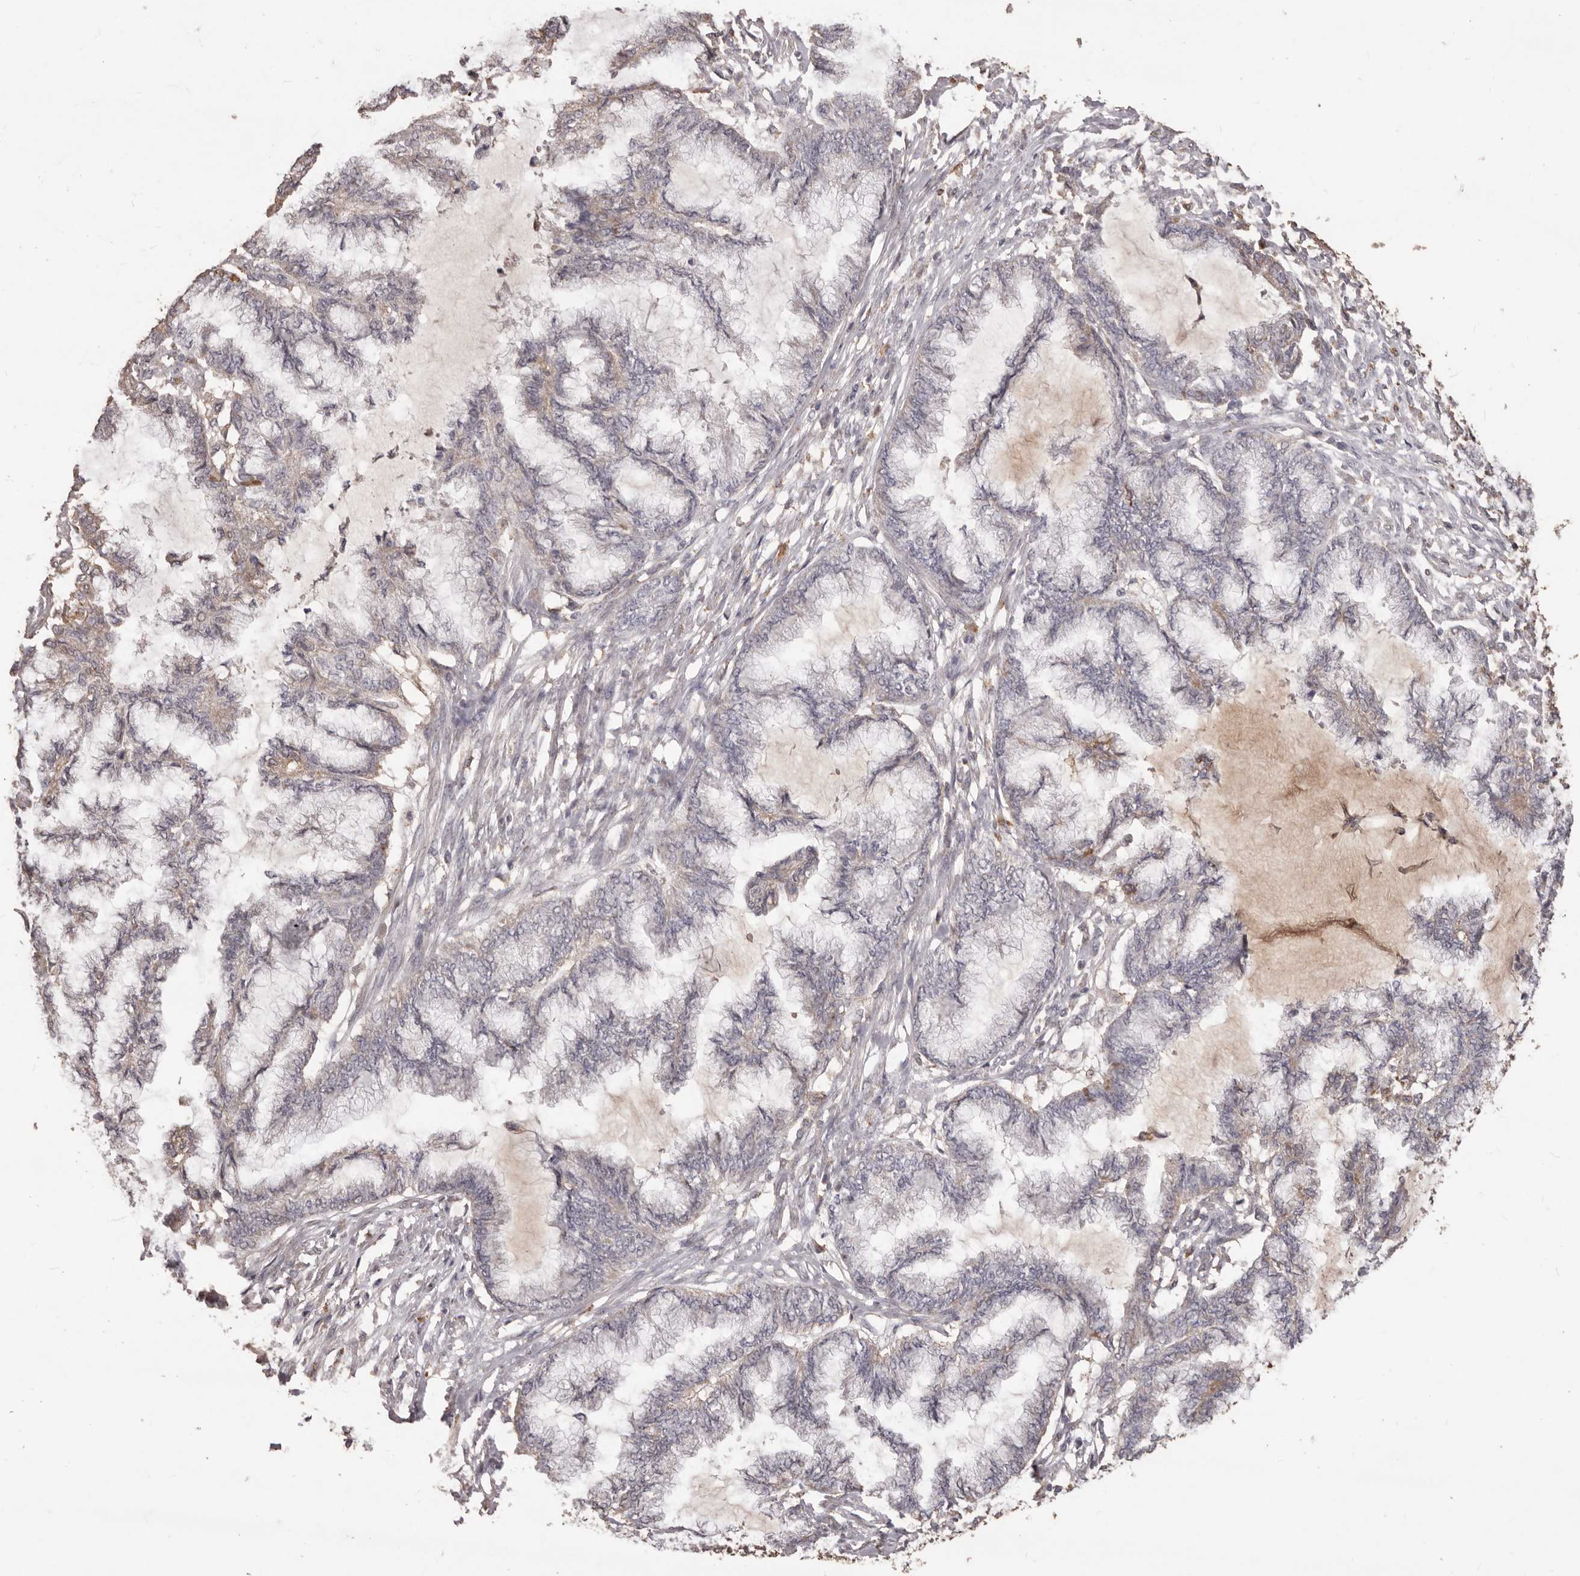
{"staining": {"intensity": "negative", "quantity": "none", "location": "none"}, "tissue": "endometrial cancer", "cell_type": "Tumor cells", "image_type": "cancer", "snomed": [{"axis": "morphology", "description": "Adenocarcinoma, NOS"}, {"axis": "topography", "description": "Endometrium"}], "caption": "Tumor cells show no significant protein staining in endometrial cancer.", "gene": "PRSS27", "patient": {"sex": "female", "age": 86}}